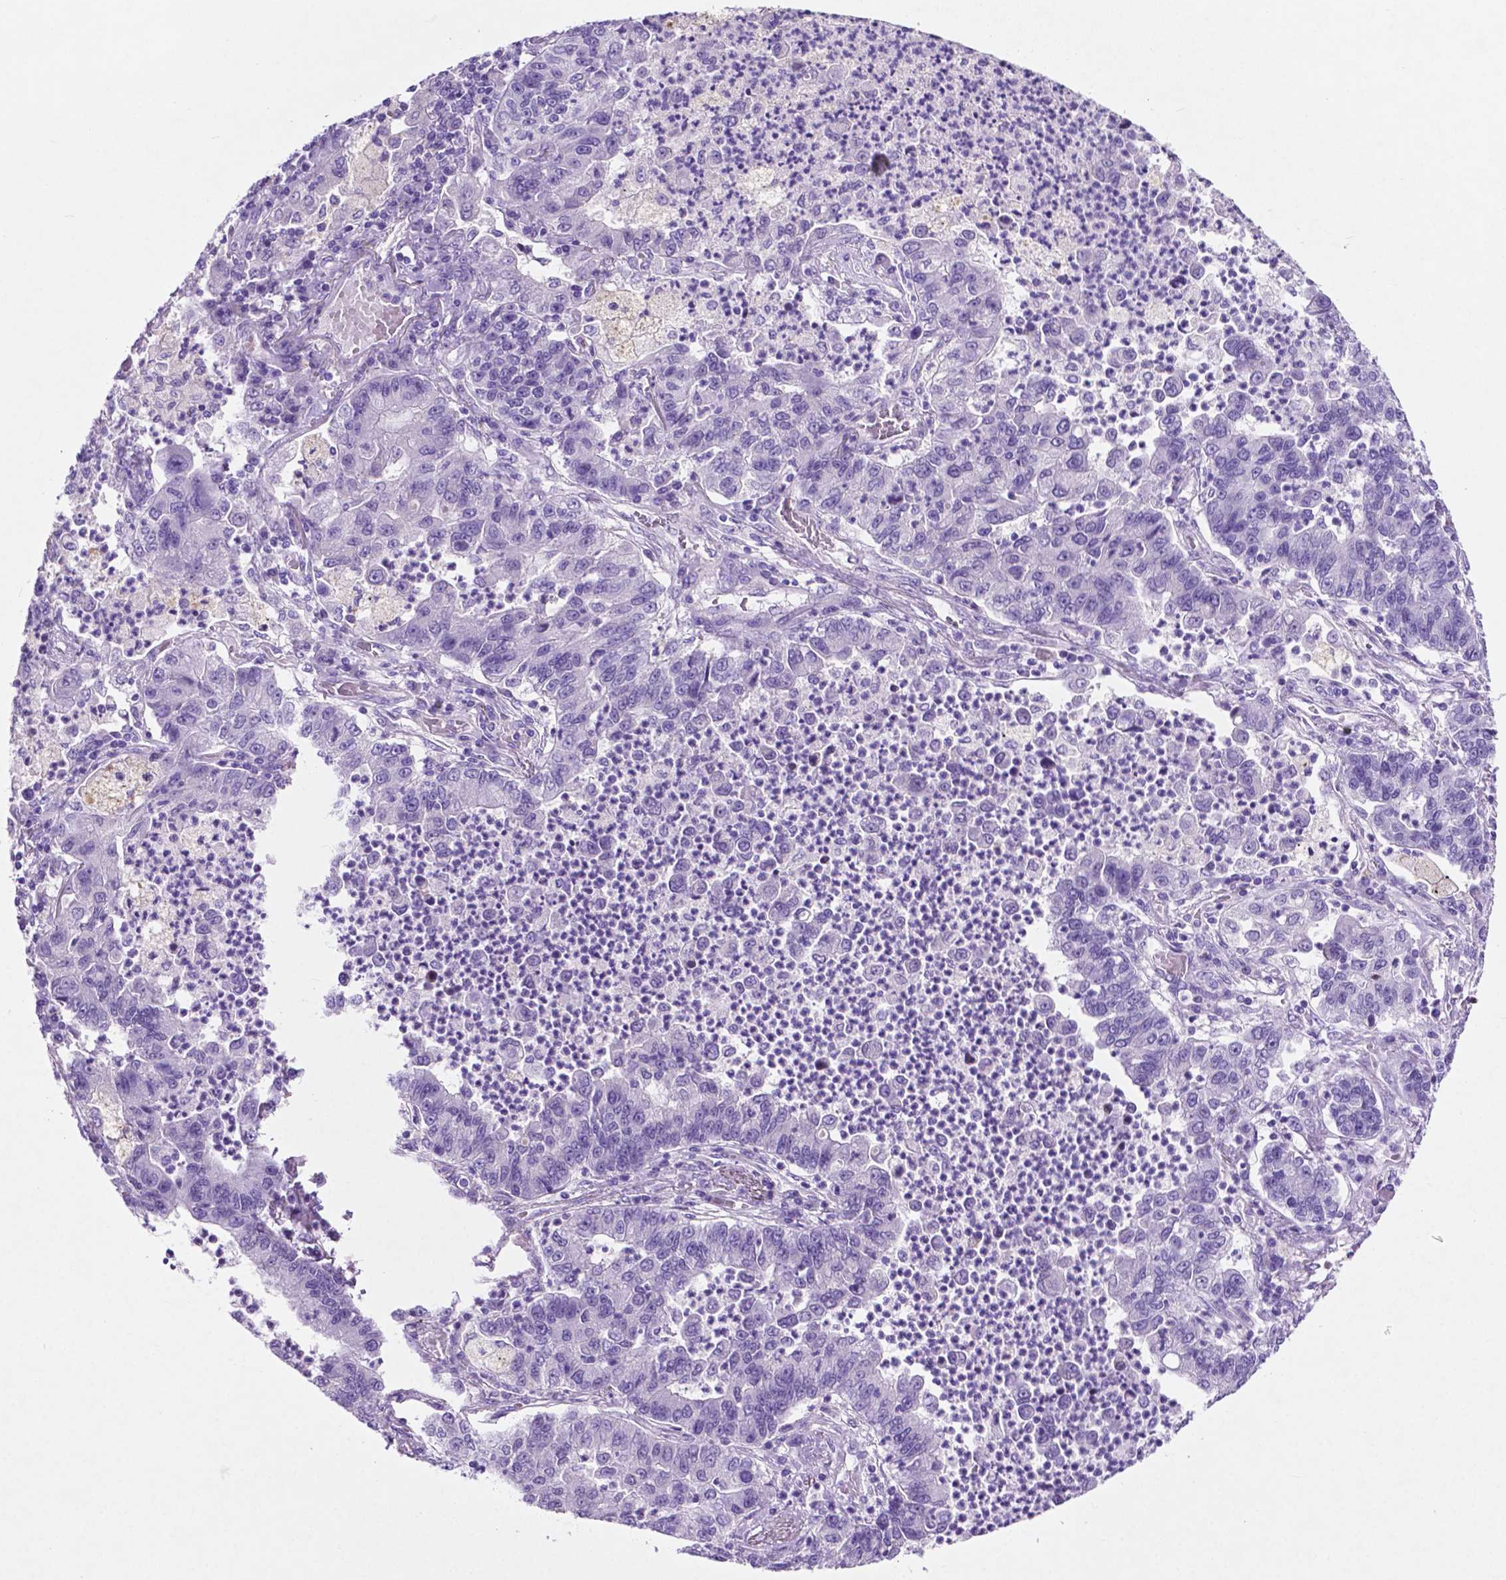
{"staining": {"intensity": "negative", "quantity": "none", "location": "none"}, "tissue": "lung cancer", "cell_type": "Tumor cells", "image_type": "cancer", "snomed": [{"axis": "morphology", "description": "Adenocarcinoma, NOS"}, {"axis": "topography", "description": "Lung"}], "caption": "A high-resolution image shows immunohistochemistry staining of adenocarcinoma (lung), which reveals no significant positivity in tumor cells. (Stains: DAB immunohistochemistry with hematoxylin counter stain, Microscopy: brightfield microscopy at high magnification).", "gene": "ASPG", "patient": {"sex": "female", "age": 57}}